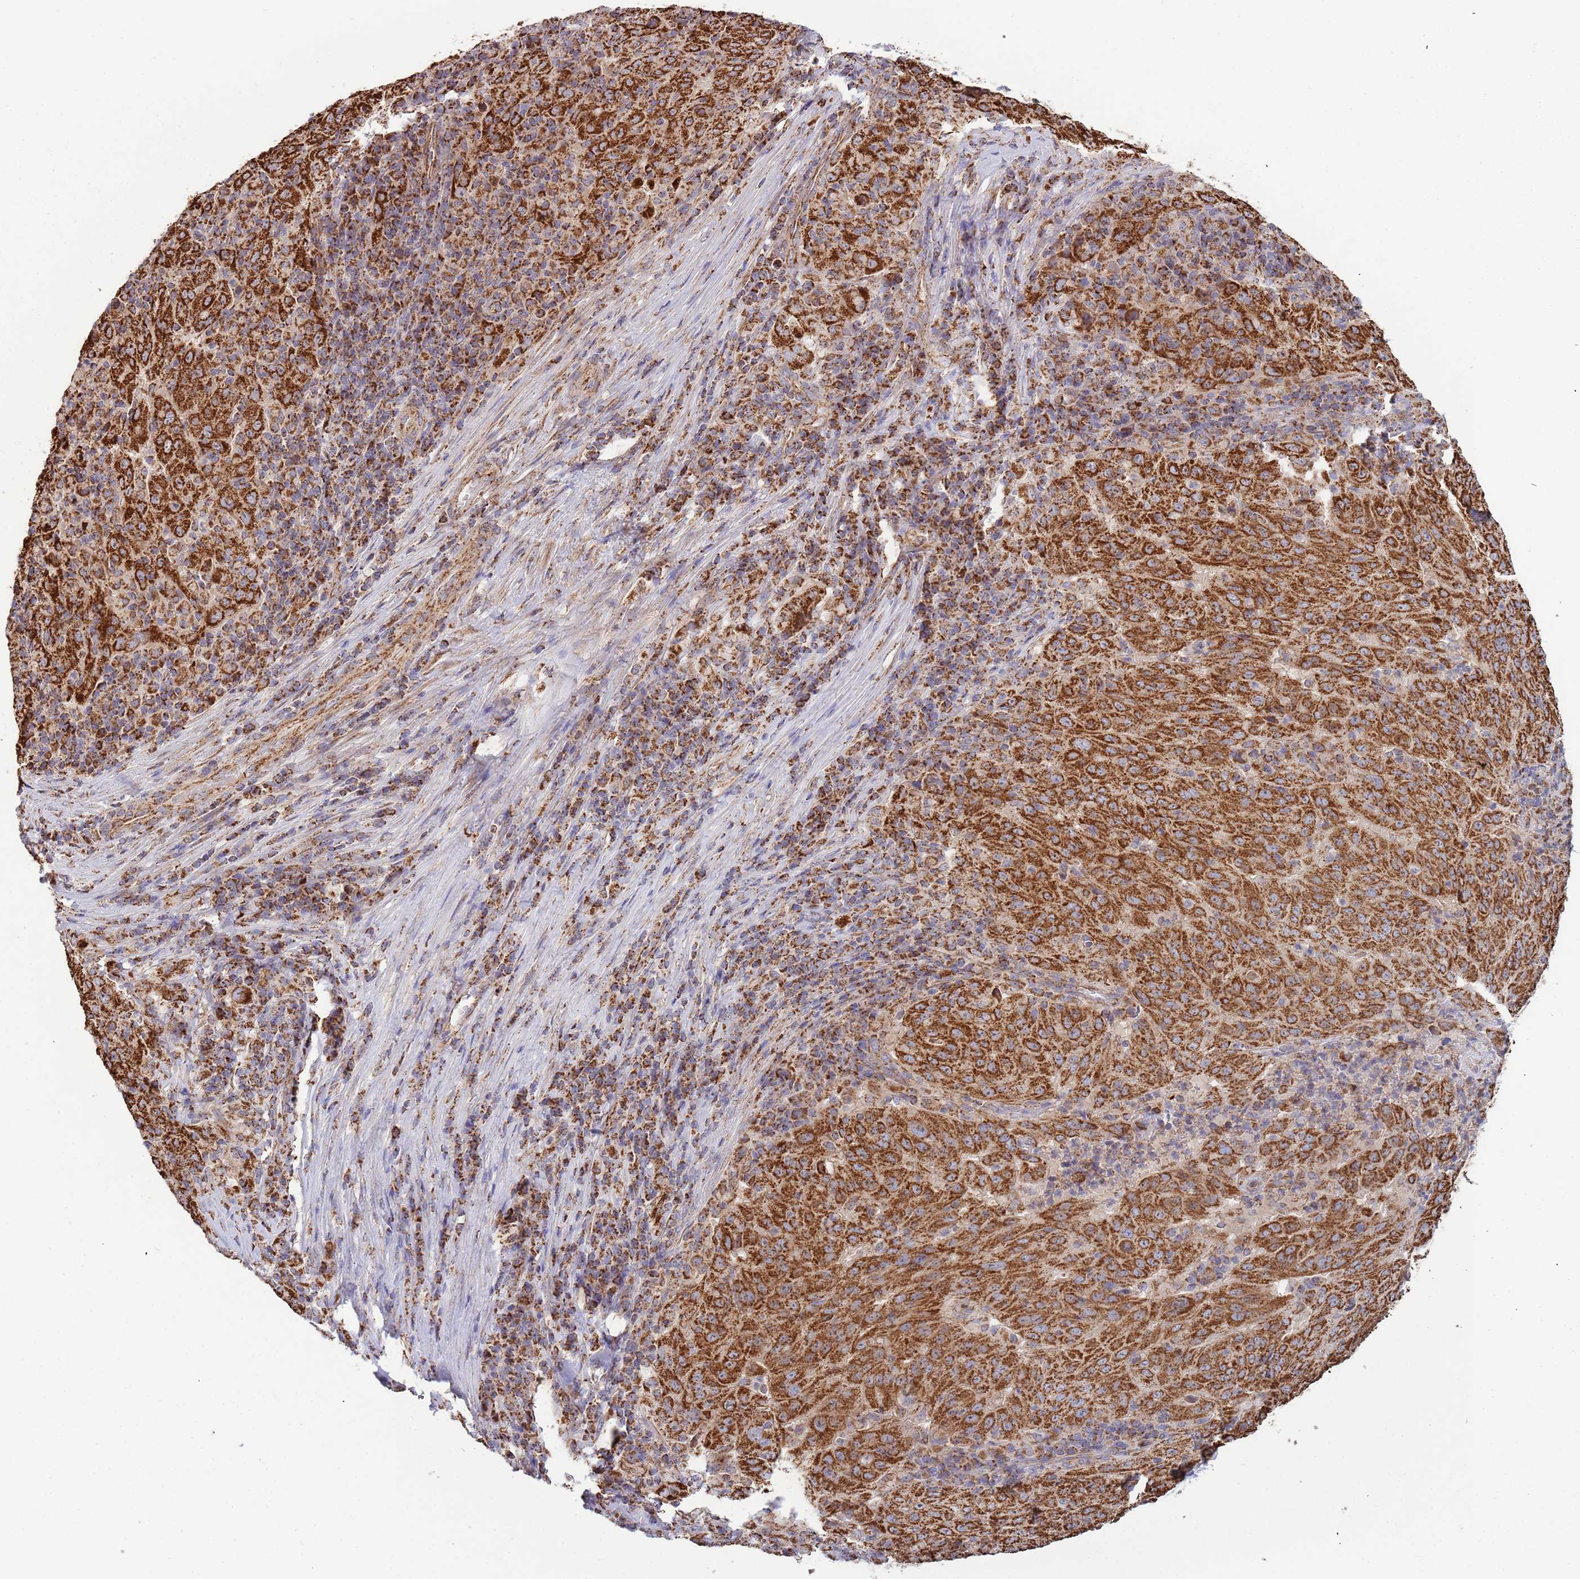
{"staining": {"intensity": "strong", "quantity": ">75%", "location": "cytoplasmic/membranous"}, "tissue": "pancreatic cancer", "cell_type": "Tumor cells", "image_type": "cancer", "snomed": [{"axis": "morphology", "description": "Adenocarcinoma, NOS"}, {"axis": "topography", "description": "Pancreas"}], "caption": "Strong cytoplasmic/membranous staining is seen in about >75% of tumor cells in pancreatic adenocarcinoma. (IHC, brightfield microscopy, high magnification).", "gene": "VPS16", "patient": {"sex": "male", "age": 63}}